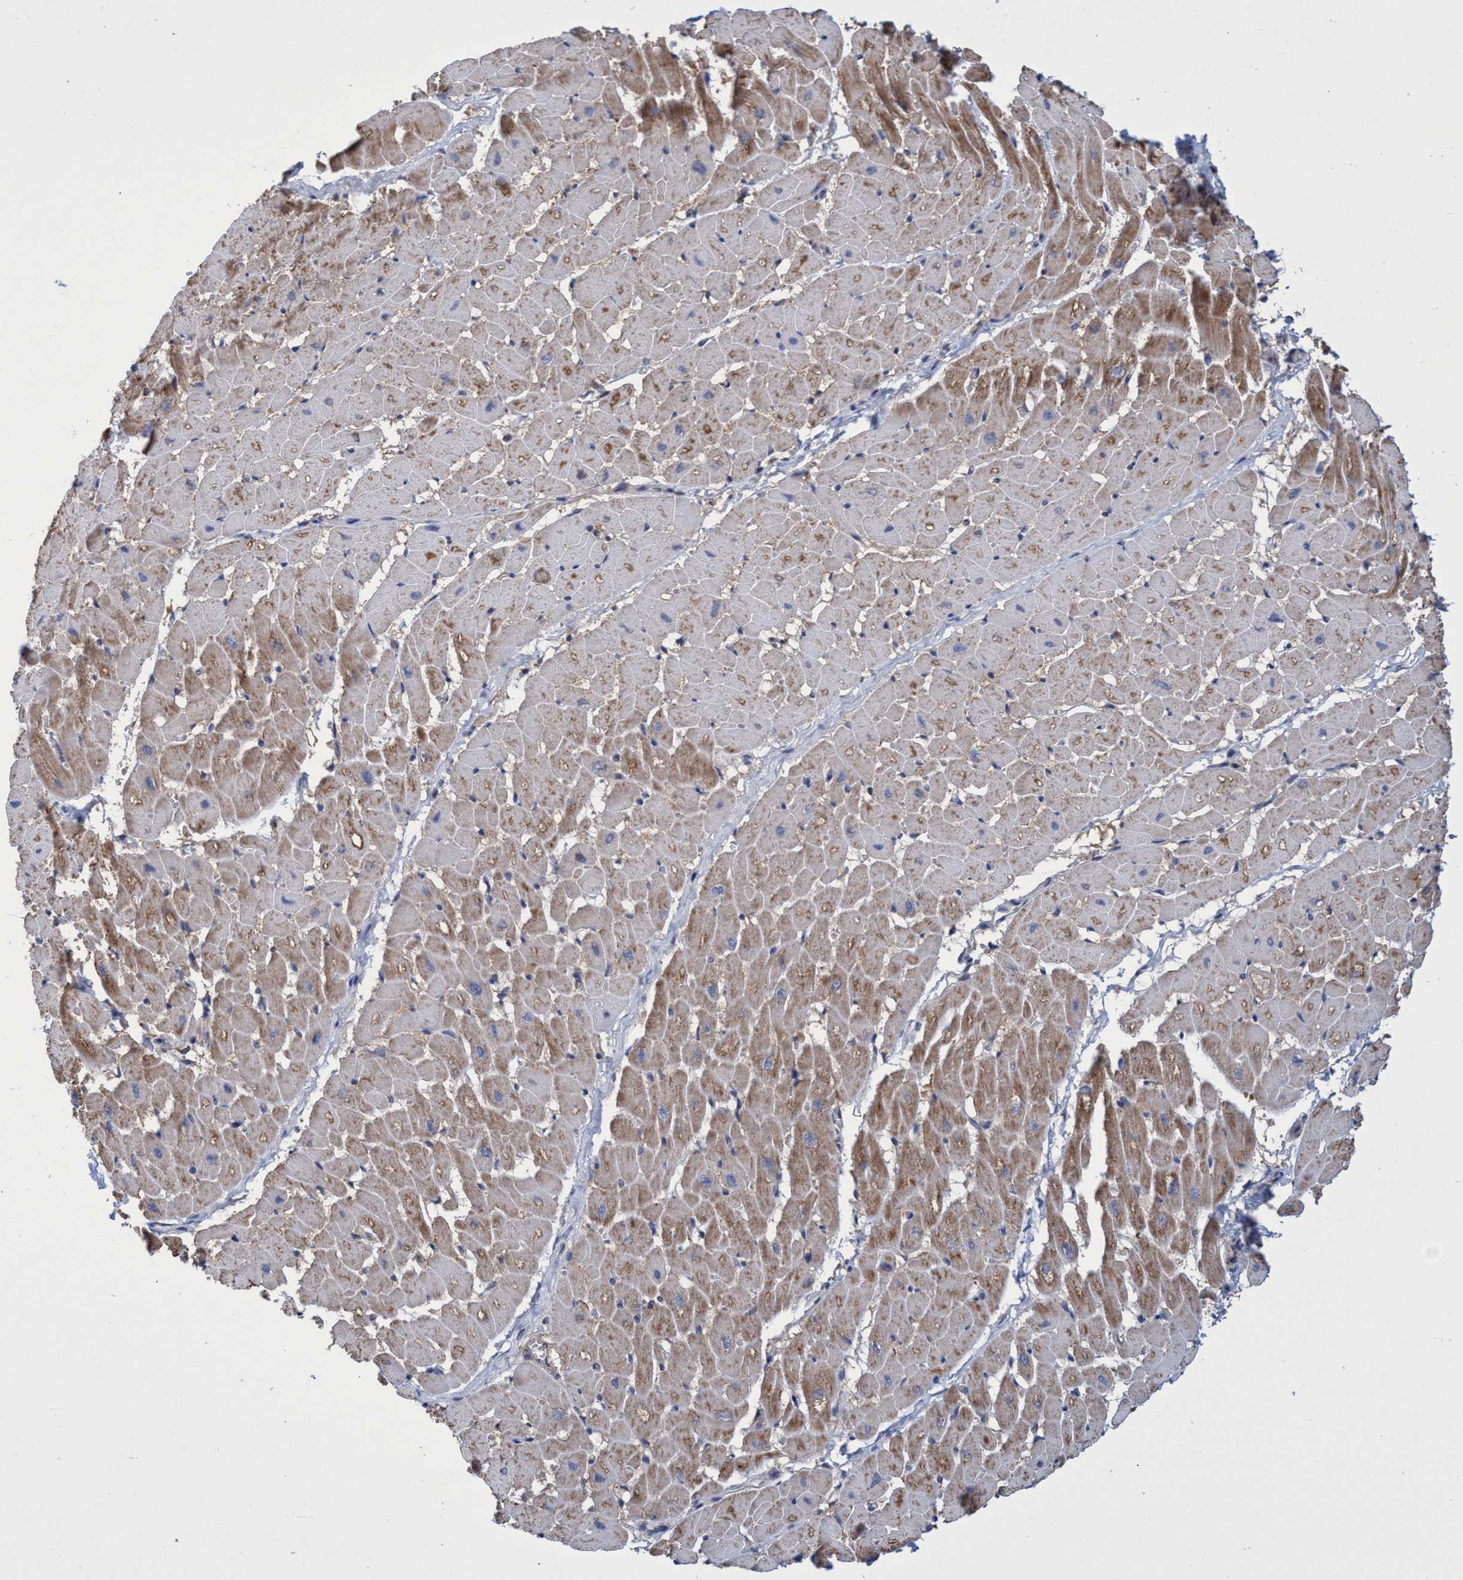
{"staining": {"intensity": "moderate", "quantity": "25%-75%", "location": "cytoplasmic/membranous"}, "tissue": "heart muscle", "cell_type": "Cardiomyocytes", "image_type": "normal", "snomed": [{"axis": "morphology", "description": "Normal tissue, NOS"}, {"axis": "topography", "description": "Heart"}], "caption": "The histopathology image exhibits staining of normal heart muscle, revealing moderate cytoplasmic/membranous protein expression (brown color) within cardiomyocytes.", "gene": "CRYZ", "patient": {"sex": "male", "age": 45}}